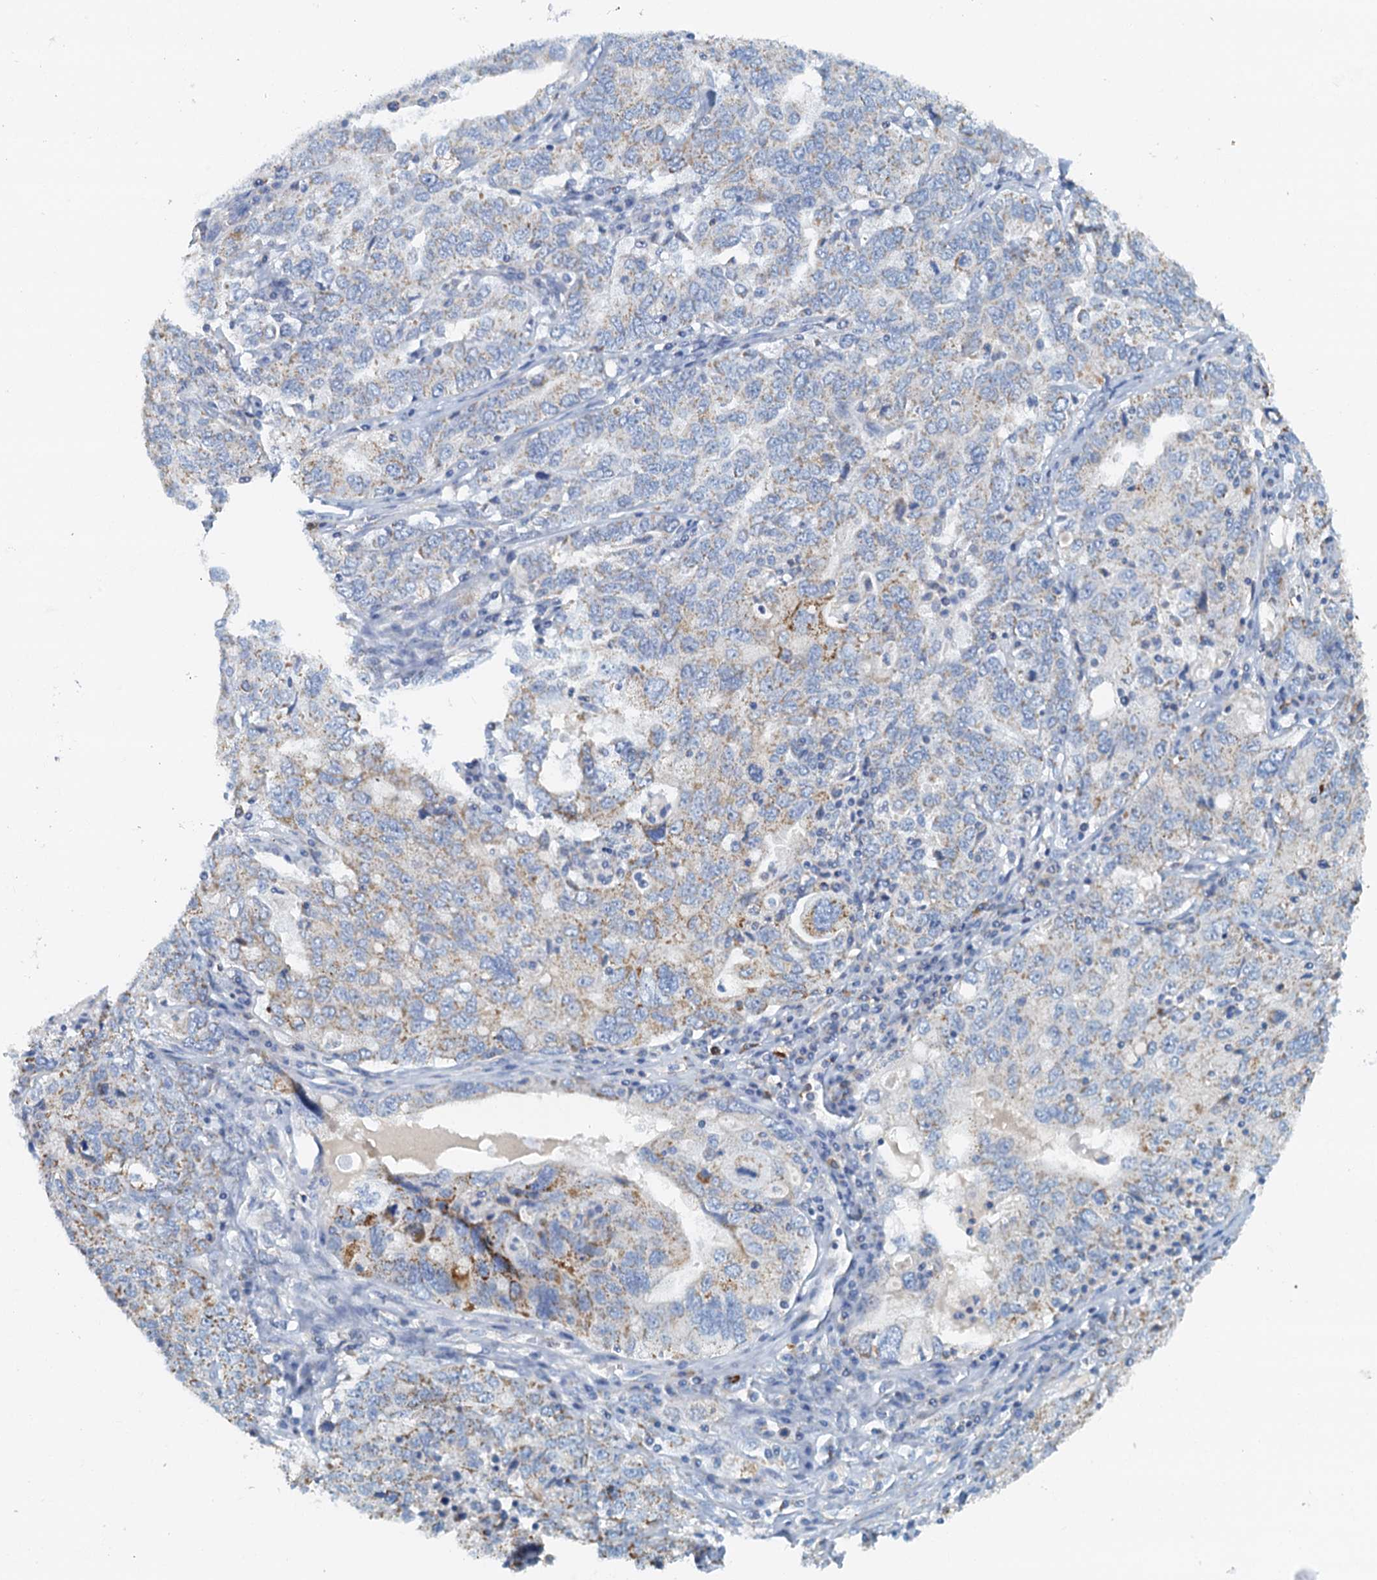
{"staining": {"intensity": "moderate", "quantity": "<25%", "location": "cytoplasmic/membranous"}, "tissue": "ovarian cancer", "cell_type": "Tumor cells", "image_type": "cancer", "snomed": [{"axis": "morphology", "description": "Carcinoma, endometroid"}, {"axis": "topography", "description": "Ovary"}], "caption": "Tumor cells exhibit moderate cytoplasmic/membranous positivity in about <25% of cells in ovarian cancer. The protein is shown in brown color, while the nuclei are stained blue.", "gene": "POC1A", "patient": {"sex": "female", "age": 62}}